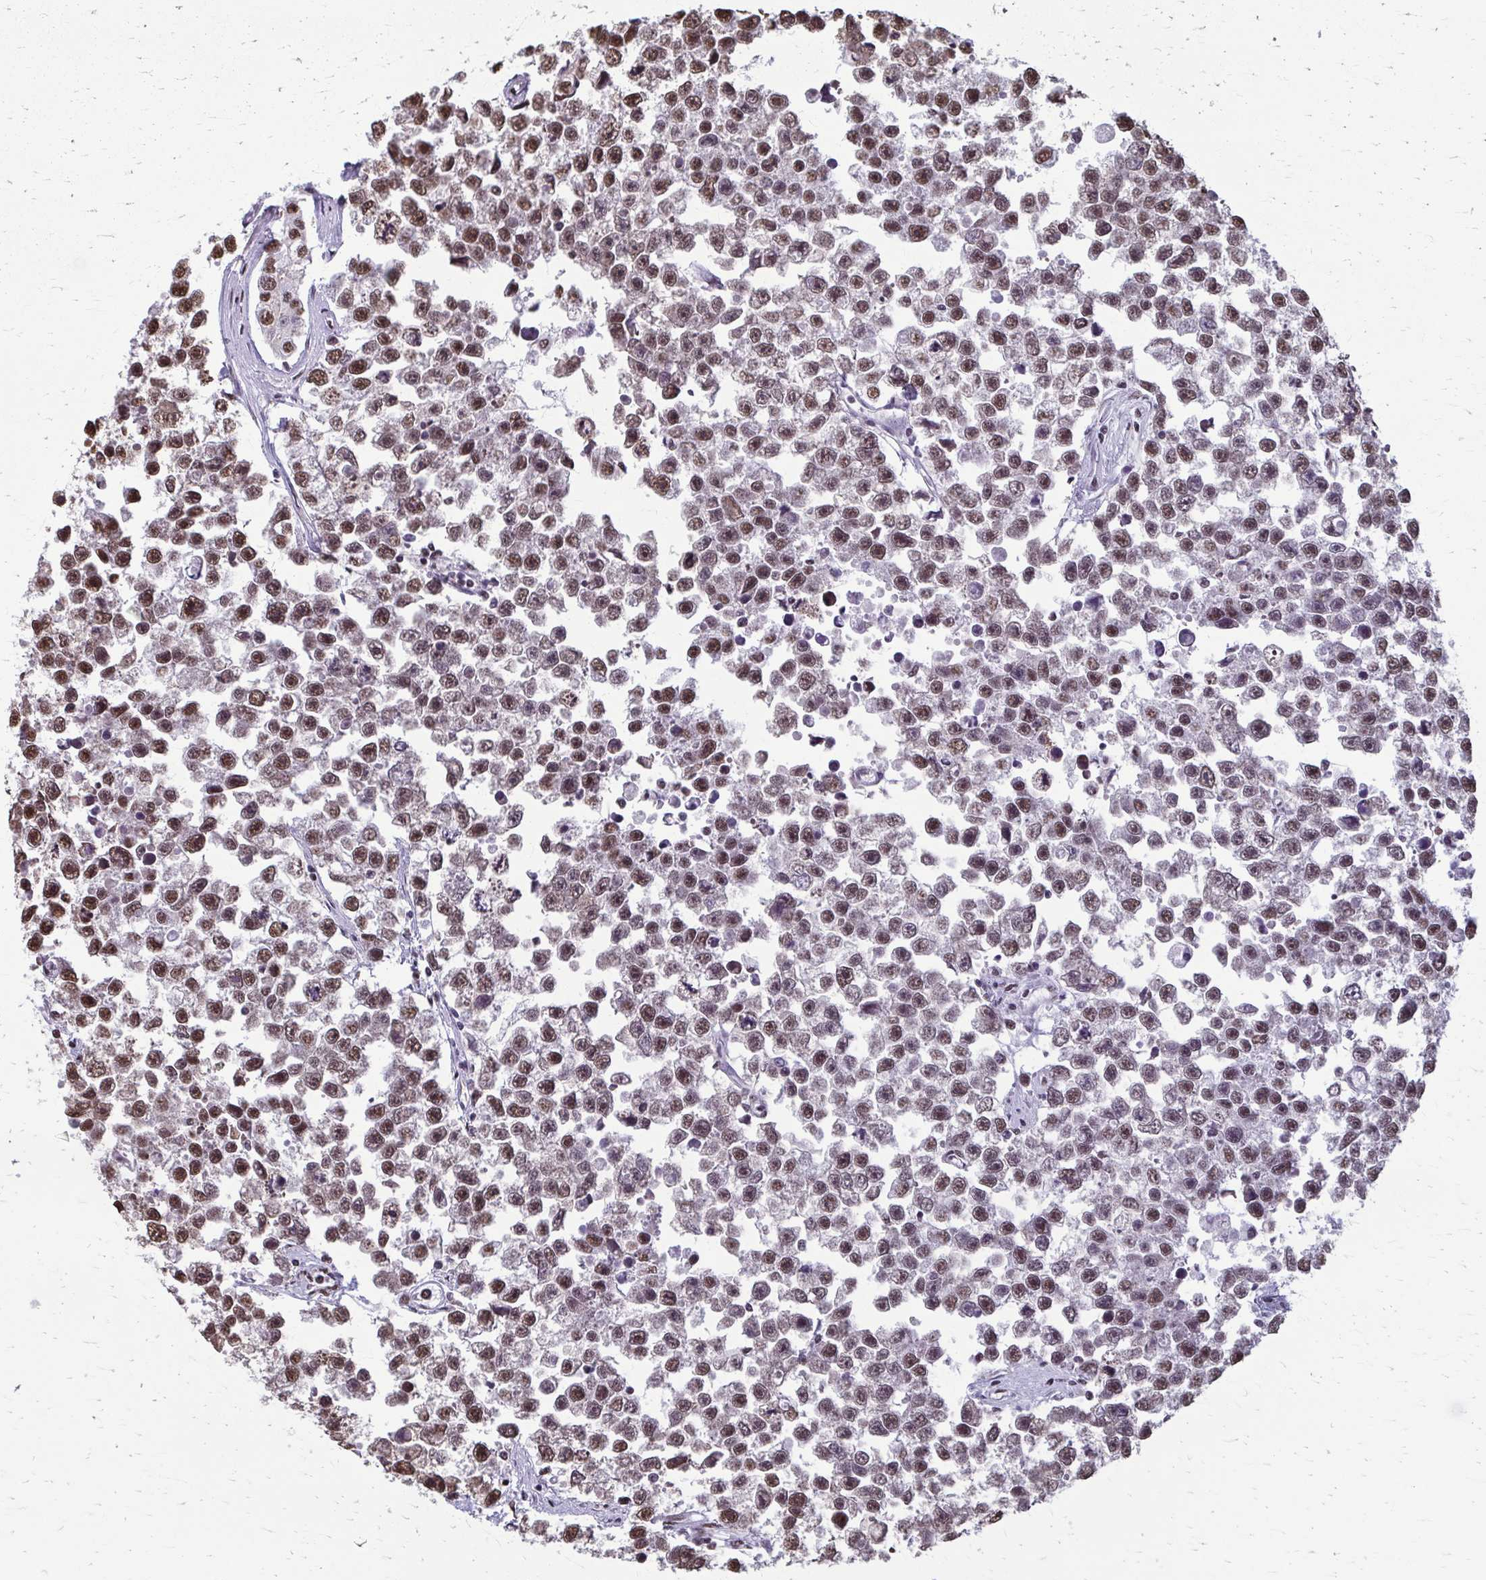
{"staining": {"intensity": "moderate", "quantity": ">75%", "location": "nuclear"}, "tissue": "testis cancer", "cell_type": "Tumor cells", "image_type": "cancer", "snomed": [{"axis": "morphology", "description": "Seminoma, NOS"}, {"axis": "topography", "description": "Testis"}], "caption": "Testis cancer stained for a protein (brown) demonstrates moderate nuclear positive expression in about >75% of tumor cells.", "gene": "SNRPA", "patient": {"sex": "male", "age": 26}}